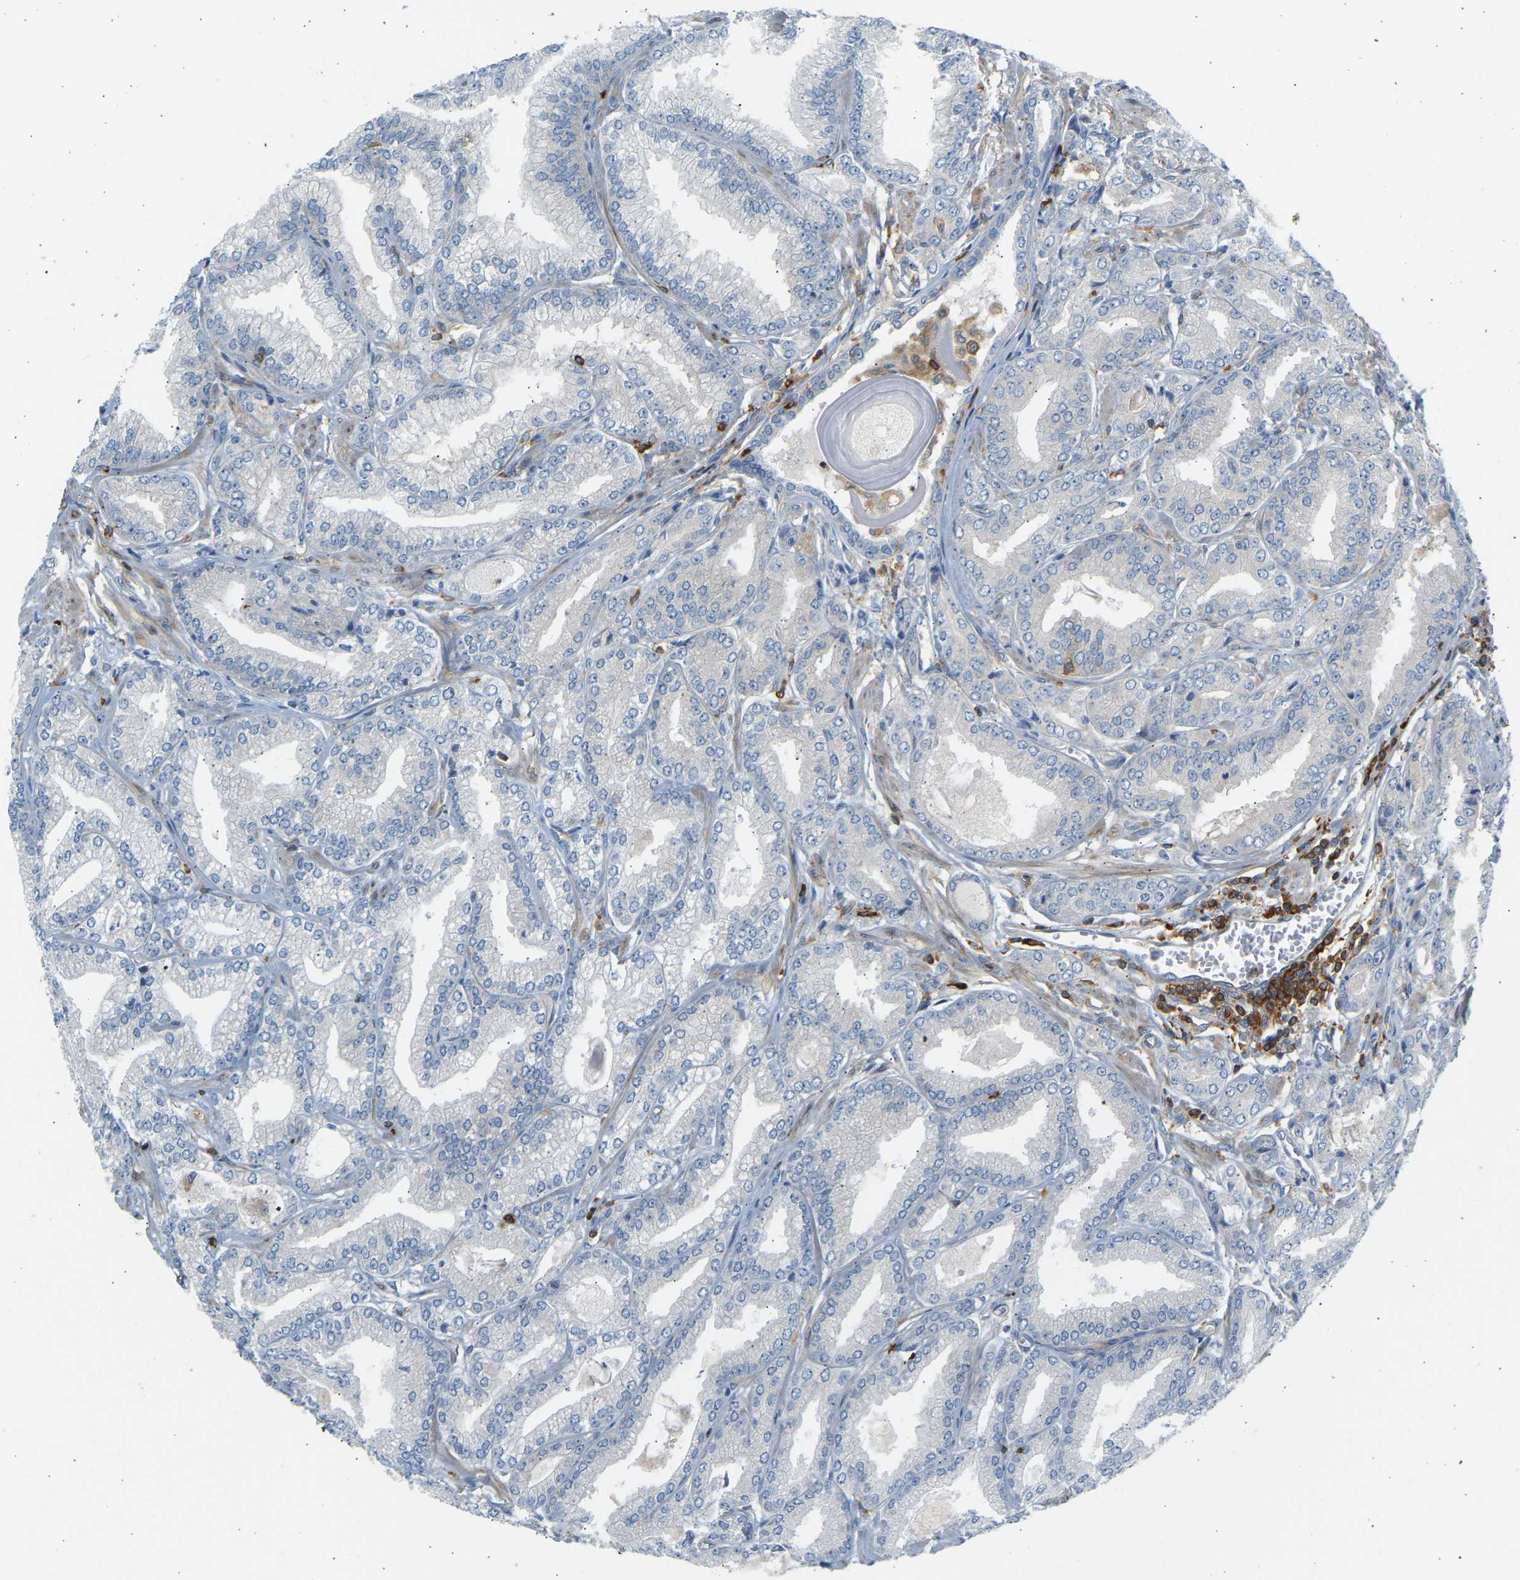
{"staining": {"intensity": "negative", "quantity": "none", "location": "none"}, "tissue": "prostate cancer", "cell_type": "Tumor cells", "image_type": "cancer", "snomed": [{"axis": "morphology", "description": "Adenocarcinoma, Low grade"}, {"axis": "topography", "description": "Prostate"}], "caption": "An immunohistochemistry histopathology image of low-grade adenocarcinoma (prostate) is shown. There is no staining in tumor cells of low-grade adenocarcinoma (prostate).", "gene": "FNBP1", "patient": {"sex": "male", "age": 52}}